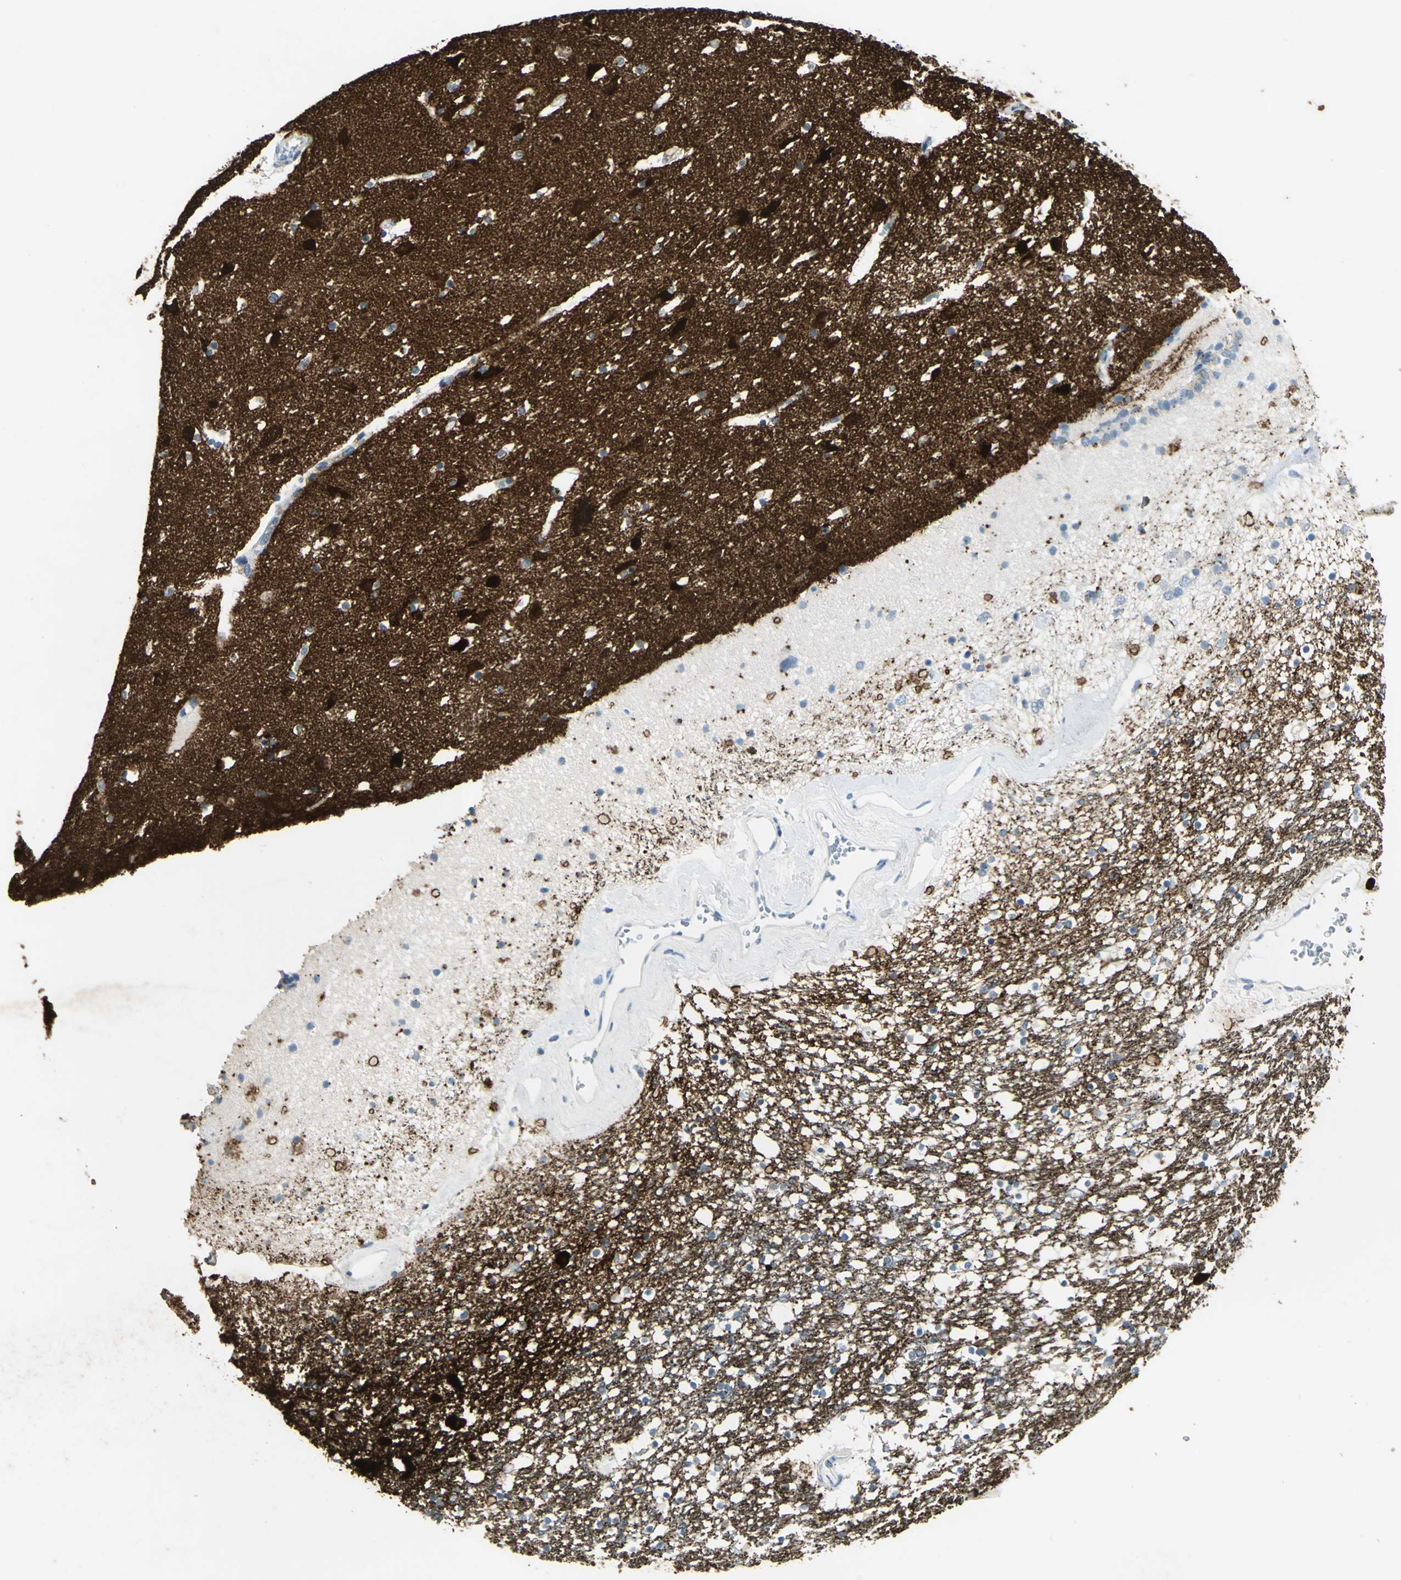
{"staining": {"intensity": "negative", "quantity": "none", "location": "none"}, "tissue": "caudate", "cell_type": "Glial cells", "image_type": "normal", "snomed": [{"axis": "morphology", "description": "Normal tissue, NOS"}, {"axis": "topography", "description": "Lateral ventricle wall"}], "caption": "Immunohistochemistry of benign caudate displays no staining in glial cells.", "gene": "CAMK2B", "patient": {"sex": "male", "age": 45}}